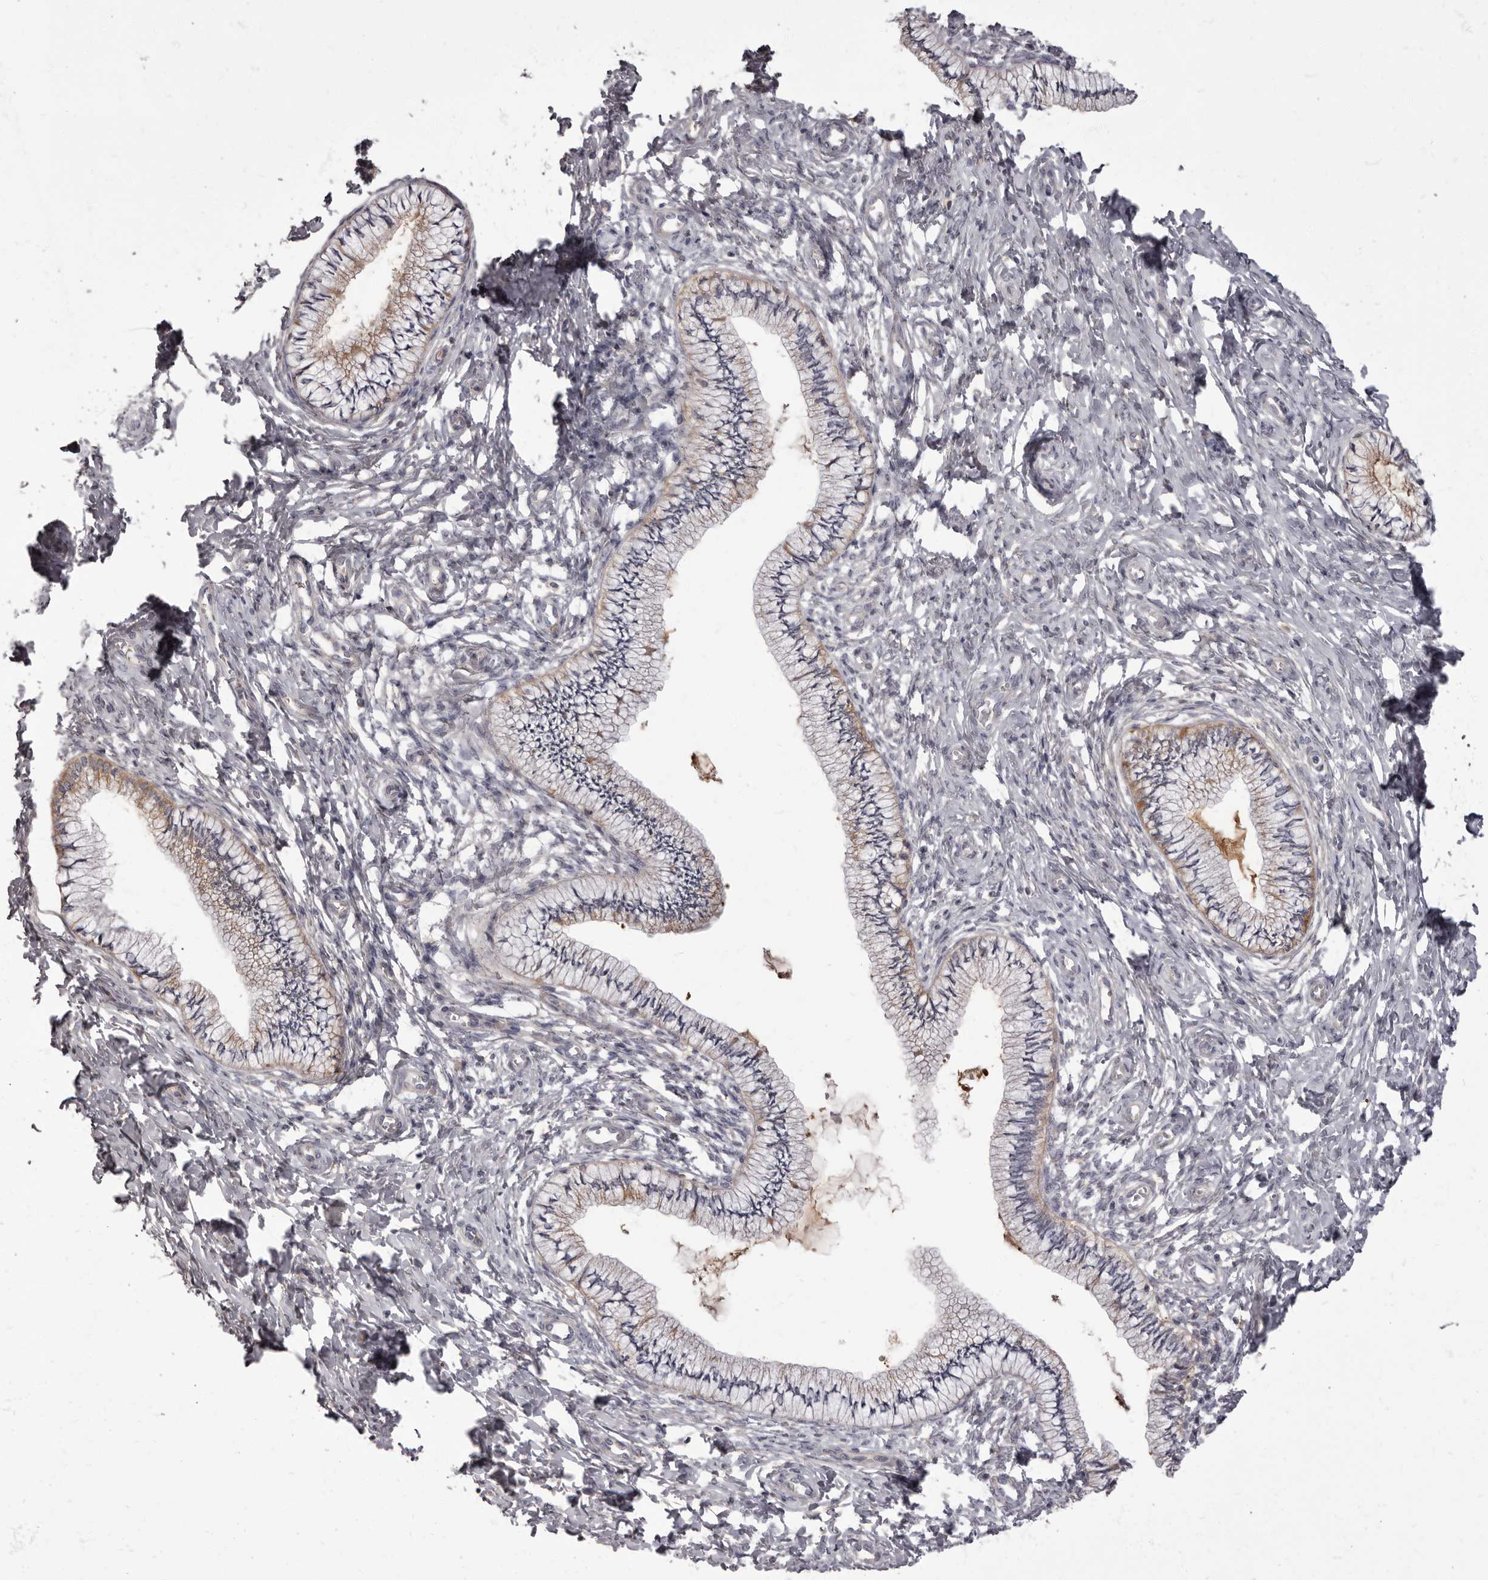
{"staining": {"intensity": "weak", "quantity": "25%-75%", "location": "cytoplasmic/membranous"}, "tissue": "cervix", "cell_type": "Glandular cells", "image_type": "normal", "snomed": [{"axis": "morphology", "description": "Normal tissue, NOS"}, {"axis": "topography", "description": "Cervix"}], "caption": "Benign cervix was stained to show a protein in brown. There is low levels of weak cytoplasmic/membranous expression in approximately 25%-75% of glandular cells. The staining was performed using DAB (3,3'-diaminobenzidine), with brown indicating positive protein expression. Nuclei are stained blue with hematoxylin.", "gene": "APEH", "patient": {"sex": "female", "age": 36}}